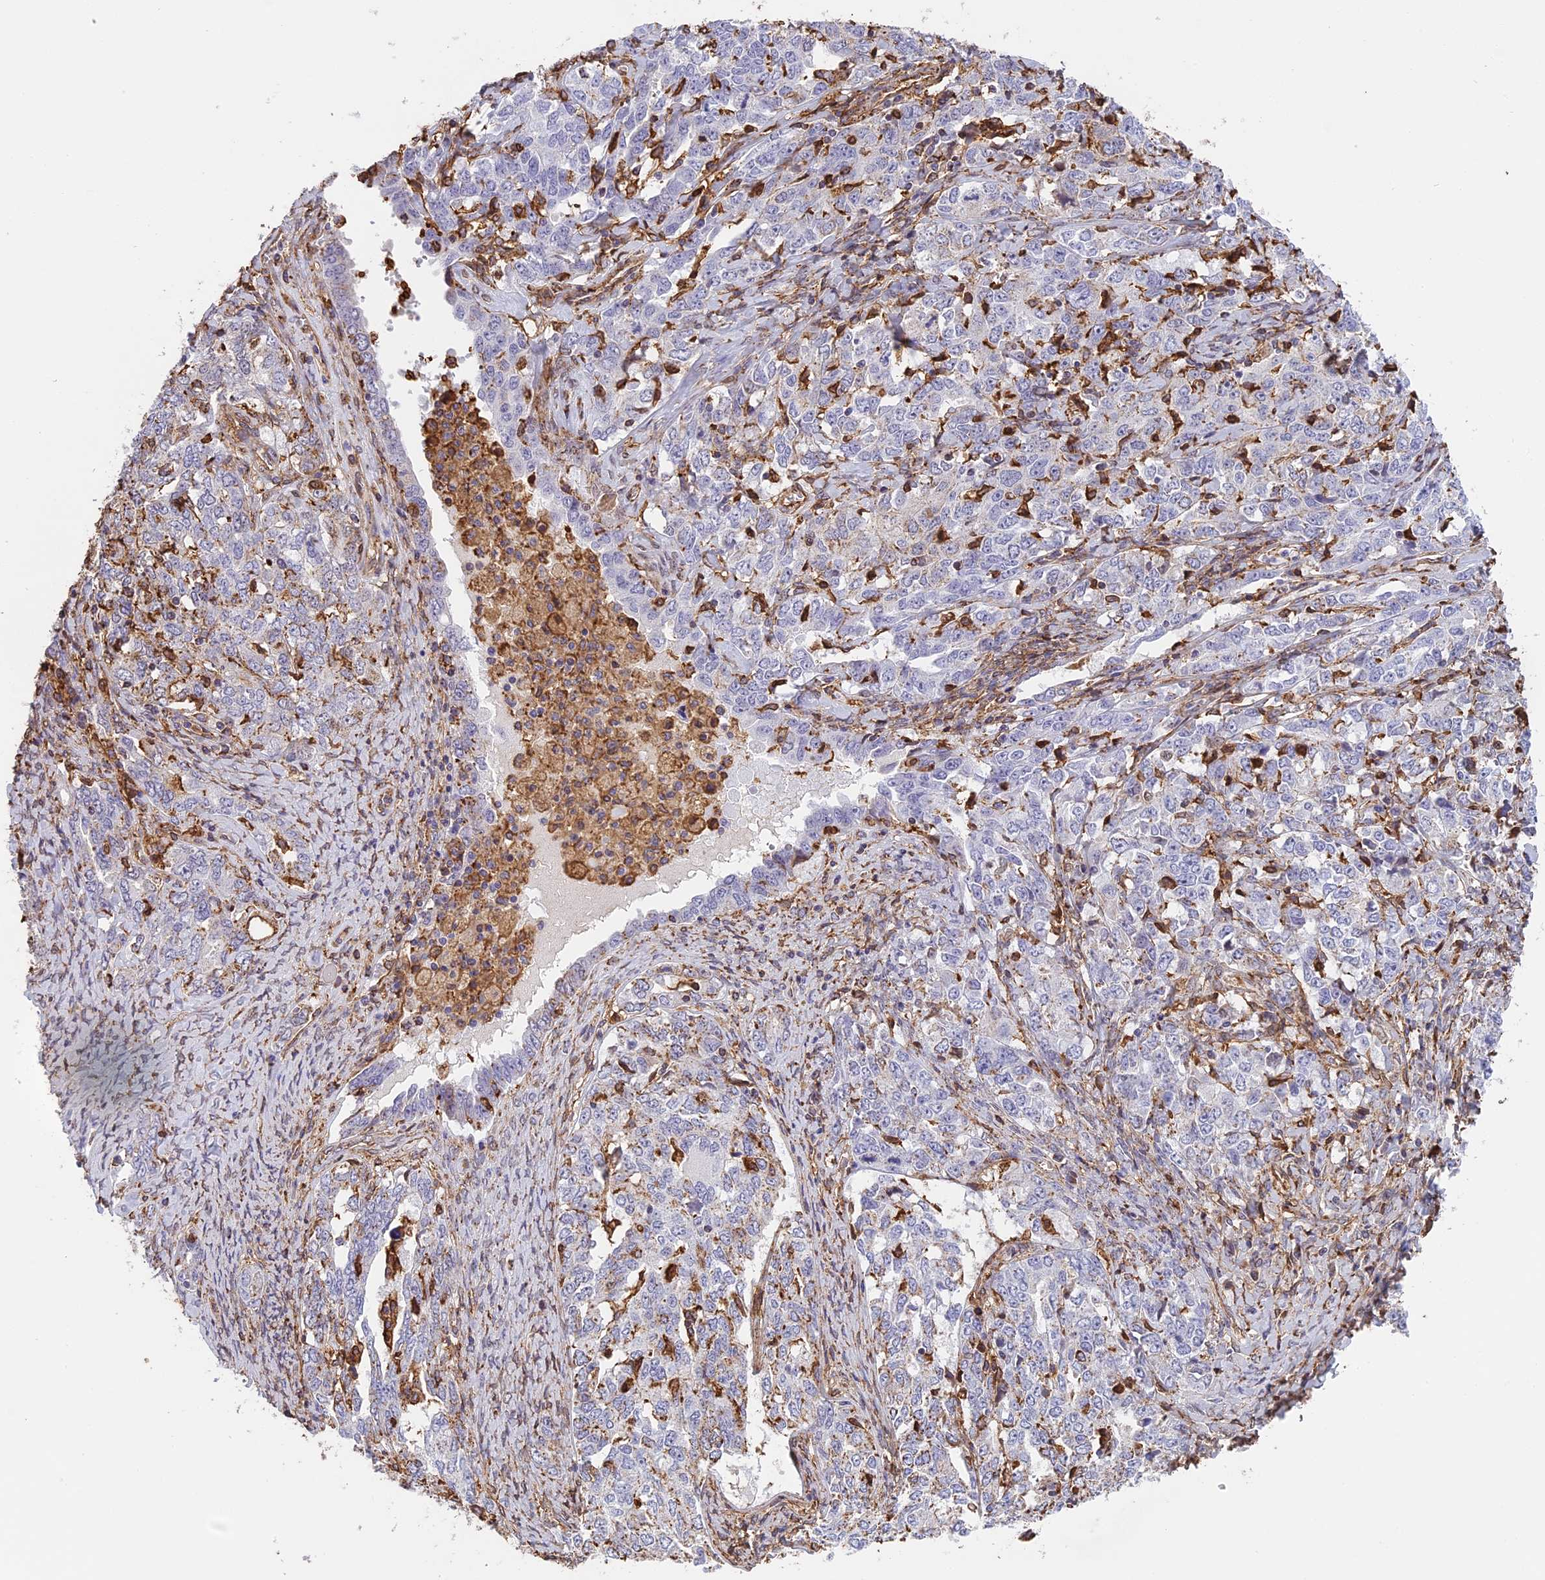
{"staining": {"intensity": "negative", "quantity": "none", "location": "none"}, "tissue": "ovarian cancer", "cell_type": "Tumor cells", "image_type": "cancer", "snomed": [{"axis": "morphology", "description": "Carcinoma, endometroid"}, {"axis": "topography", "description": "Ovary"}], "caption": "DAB immunohistochemical staining of human endometroid carcinoma (ovarian) shows no significant expression in tumor cells.", "gene": "TMEM255B", "patient": {"sex": "female", "age": 62}}